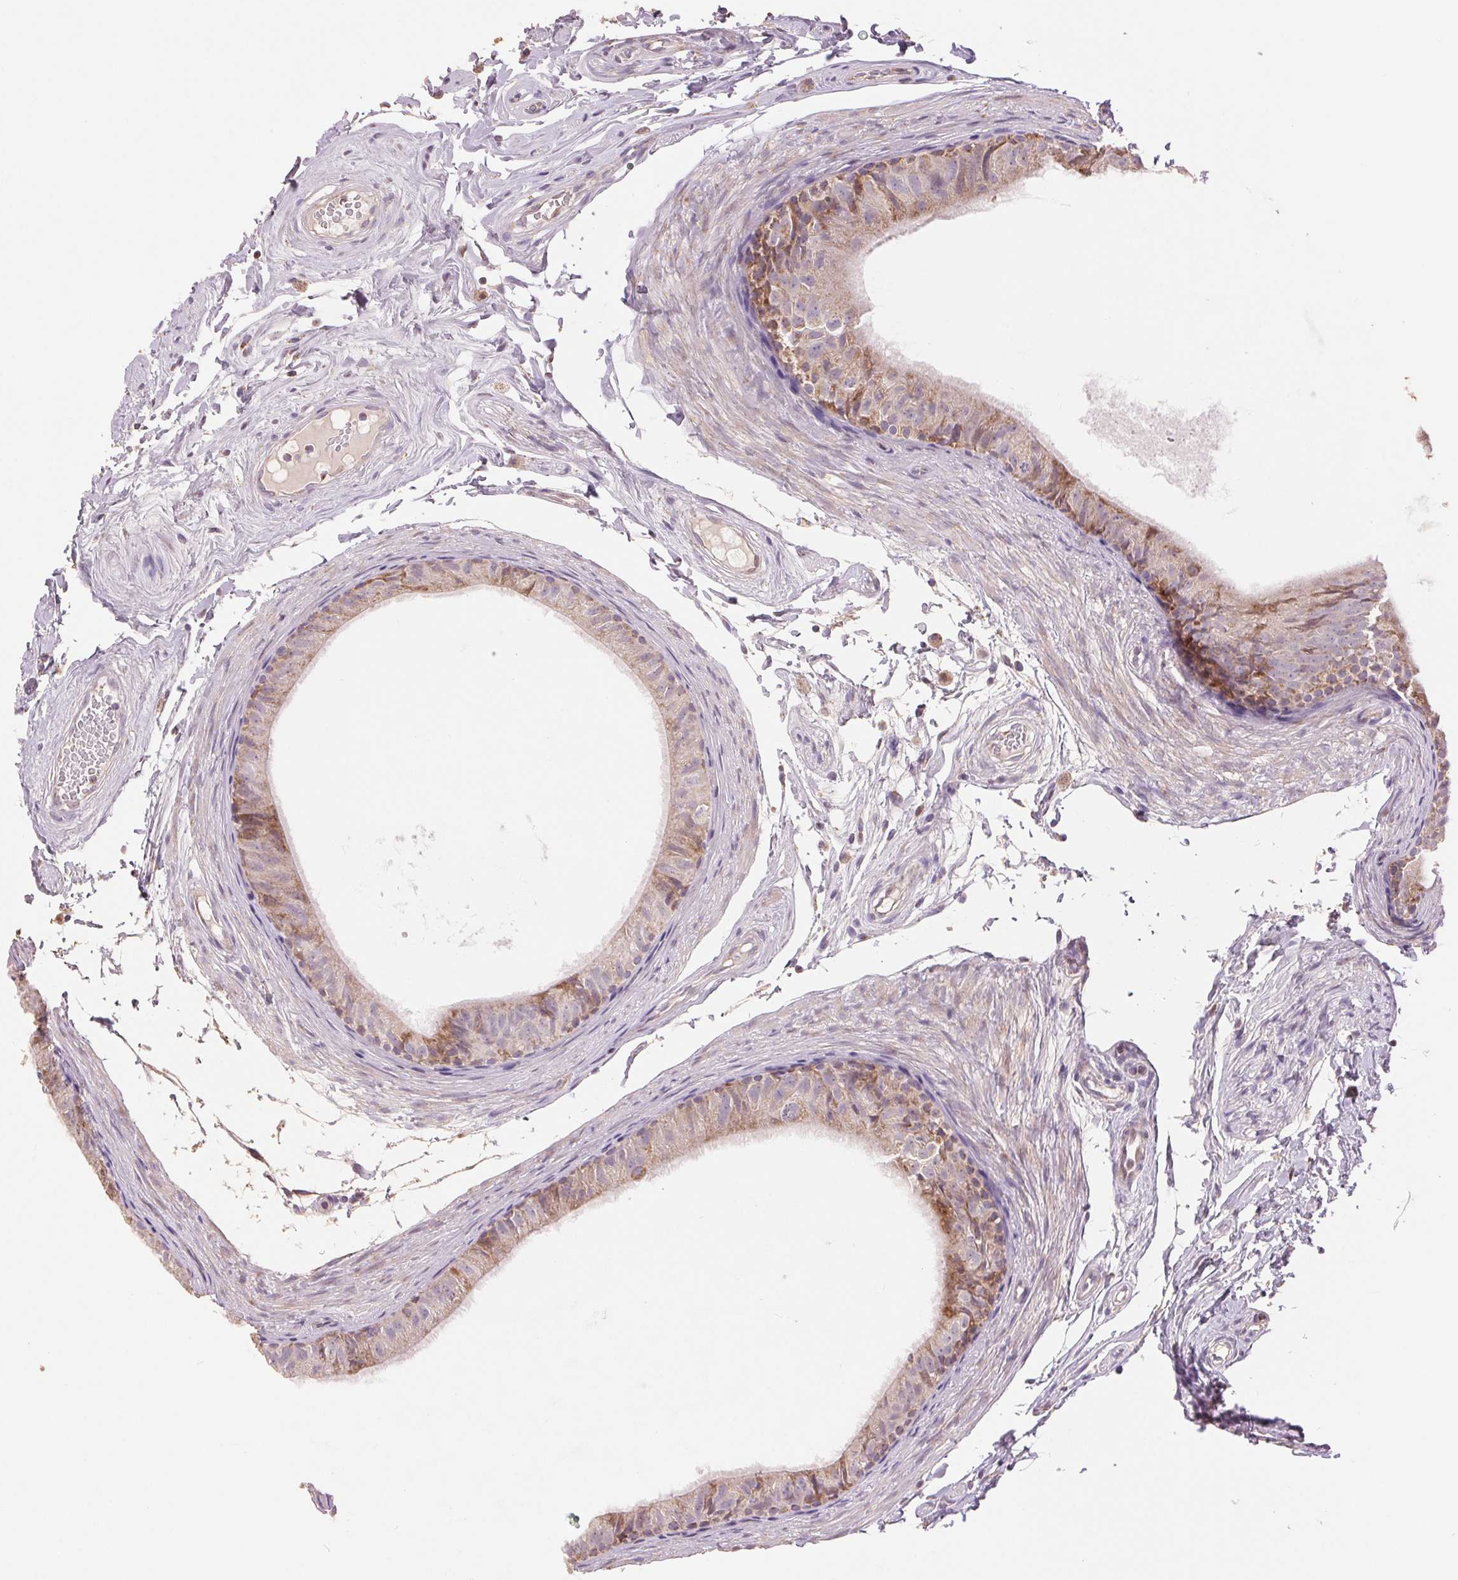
{"staining": {"intensity": "moderate", "quantity": "25%-75%", "location": "cytoplasmic/membranous"}, "tissue": "epididymis", "cell_type": "Glandular cells", "image_type": "normal", "snomed": [{"axis": "morphology", "description": "Normal tissue, NOS"}, {"axis": "topography", "description": "Epididymis"}], "caption": "IHC image of normal human epididymis stained for a protein (brown), which shows medium levels of moderate cytoplasmic/membranous positivity in about 25%-75% of glandular cells.", "gene": "DGUOK", "patient": {"sex": "male", "age": 45}}